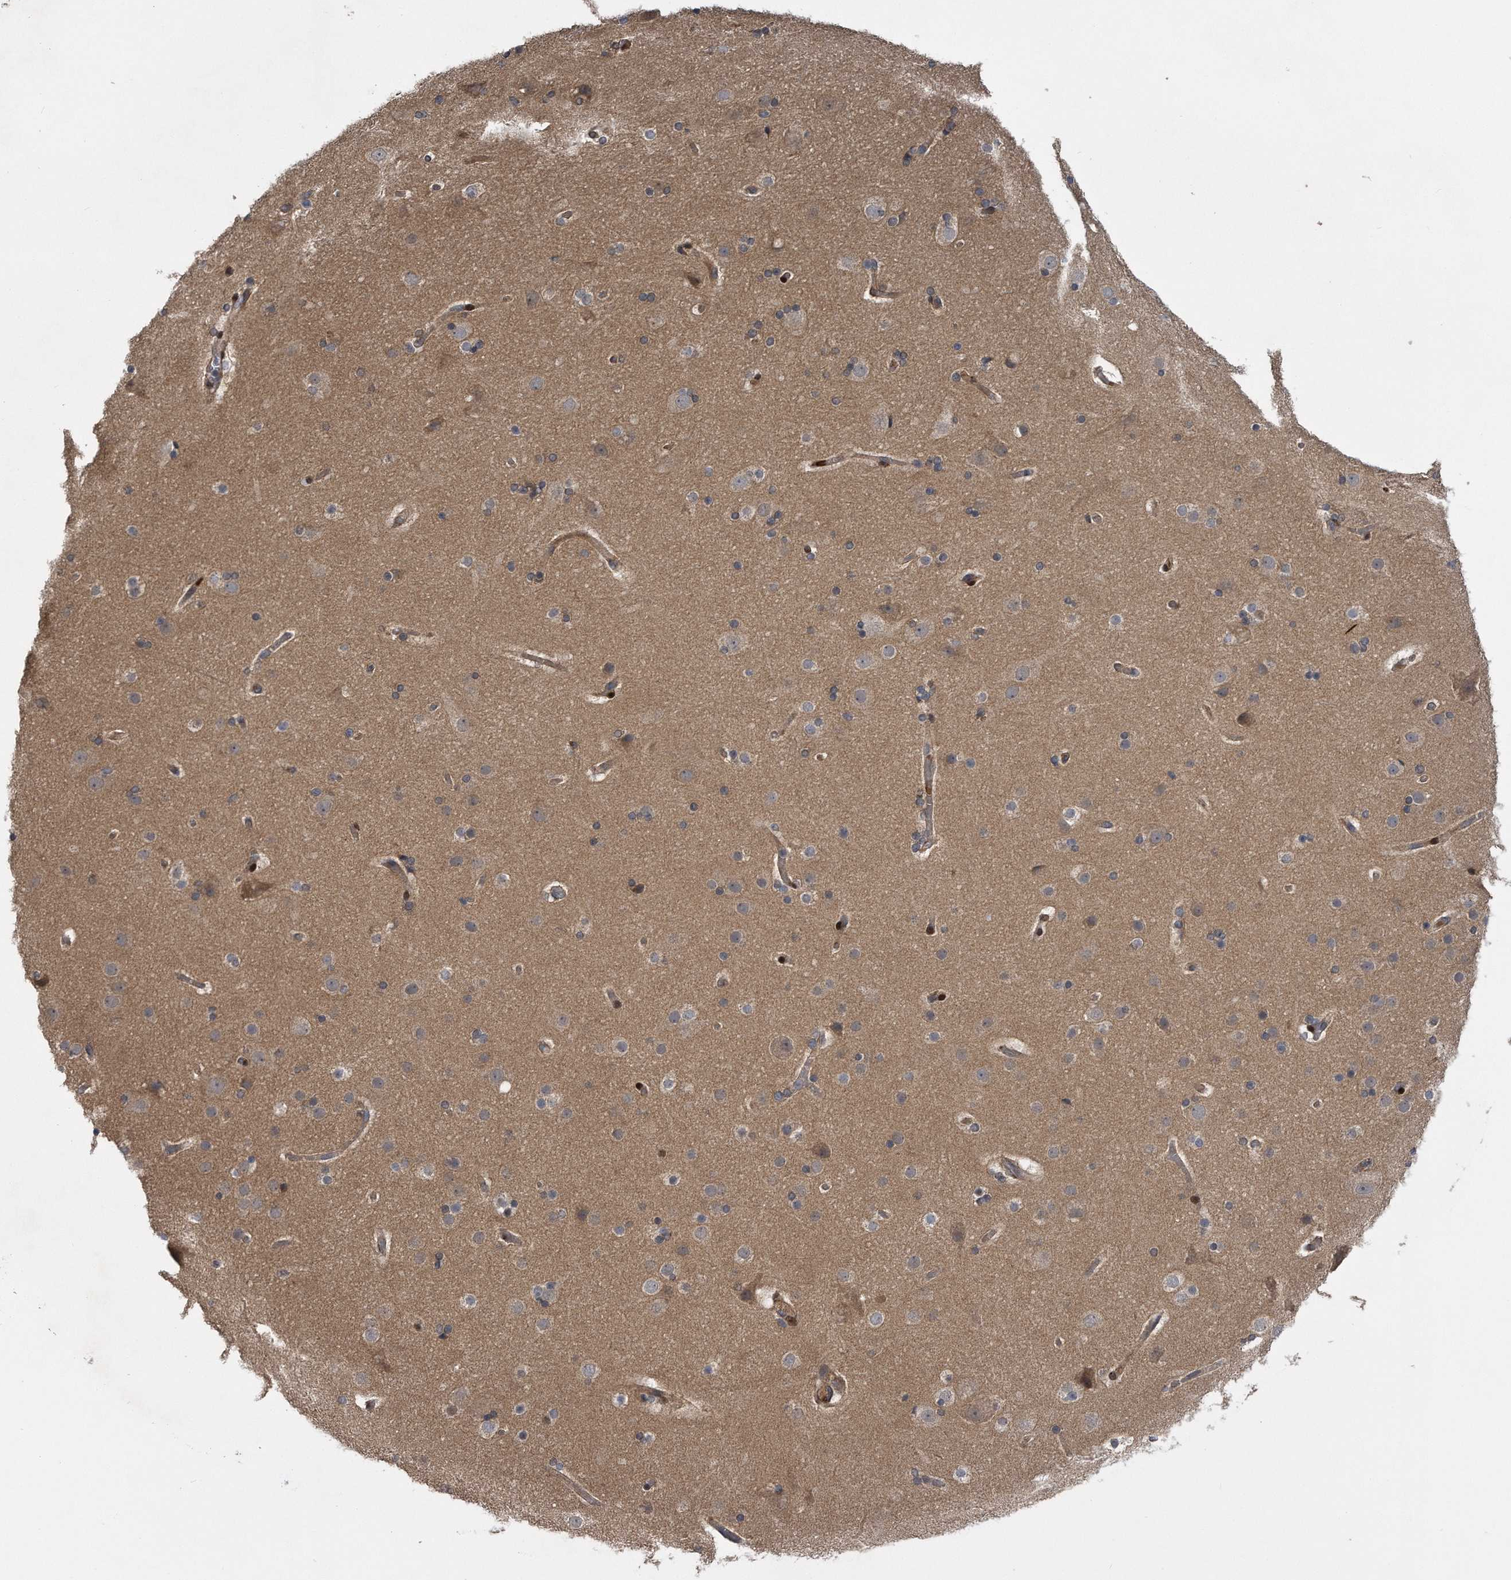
{"staining": {"intensity": "moderate", "quantity": ">75%", "location": "cytoplasmic/membranous"}, "tissue": "cerebral cortex", "cell_type": "Endothelial cells", "image_type": "normal", "snomed": [{"axis": "morphology", "description": "Normal tissue, NOS"}, {"axis": "topography", "description": "Cerebral cortex"}], "caption": "Protein expression analysis of unremarkable cerebral cortex demonstrates moderate cytoplasmic/membranous positivity in approximately >75% of endothelial cells.", "gene": "ZNF79", "patient": {"sex": "male", "age": 57}}